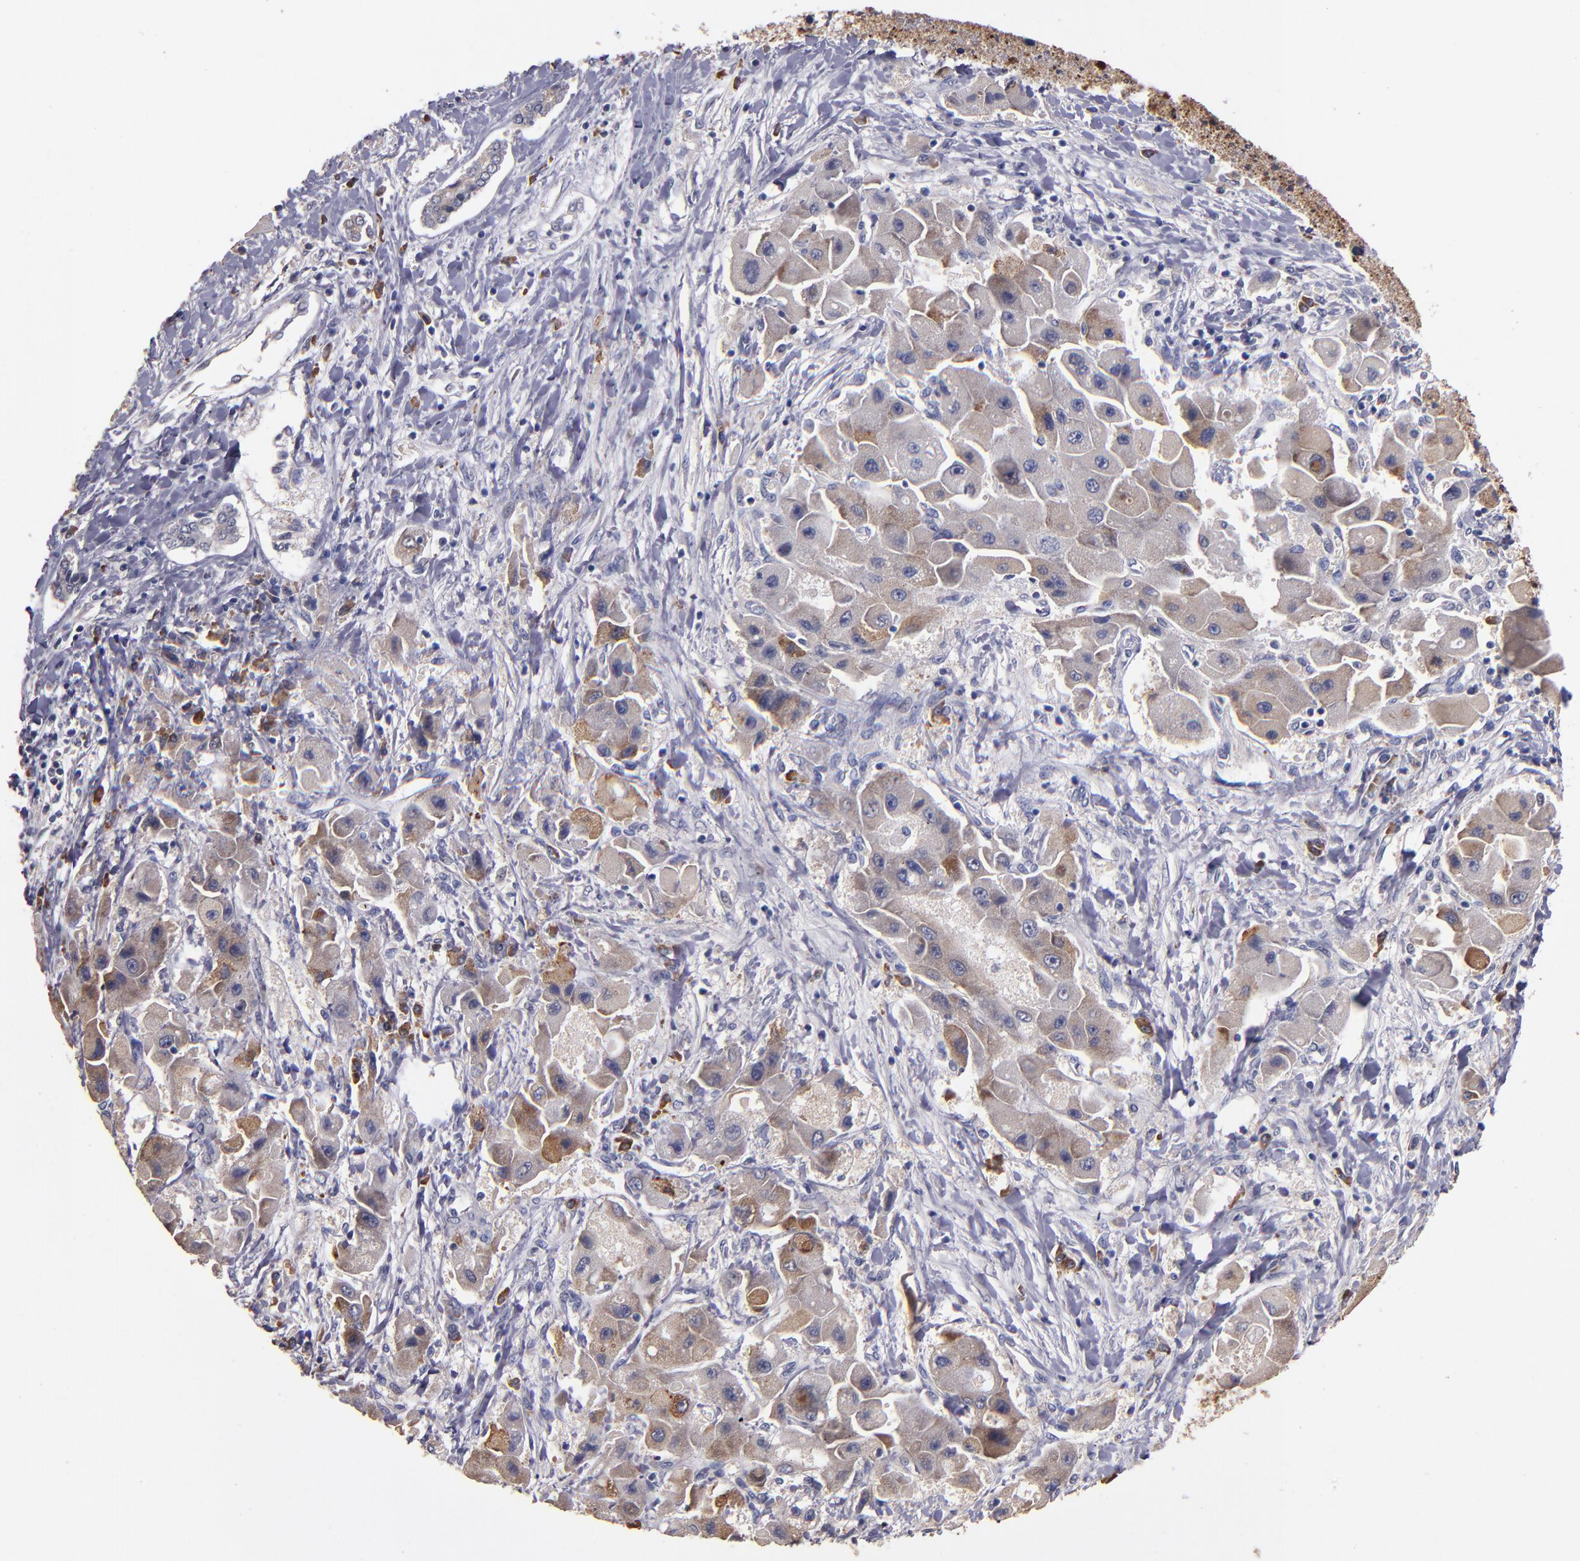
{"staining": {"intensity": "moderate", "quantity": "25%-75%", "location": "cytoplasmic/membranous"}, "tissue": "liver cancer", "cell_type": "Tumor cells", "image_type": "cancer", "snomed": [{"axis": "morphology", "description": "Carcinoma, Hepatocellular, NOS"}, {"axis": "topography", "description": "Liver"}], "caption": "Tumor cells show medium levels of moderate cytoplasmic/membranous expression in about 25%-75% of cells in hepatocellular carcinoma (liver). (brown staining indicates protein expression, while blue staining denotes nuclei).", "gene": "TTLL12", "patient": {"sex": "male", "age": 24}}